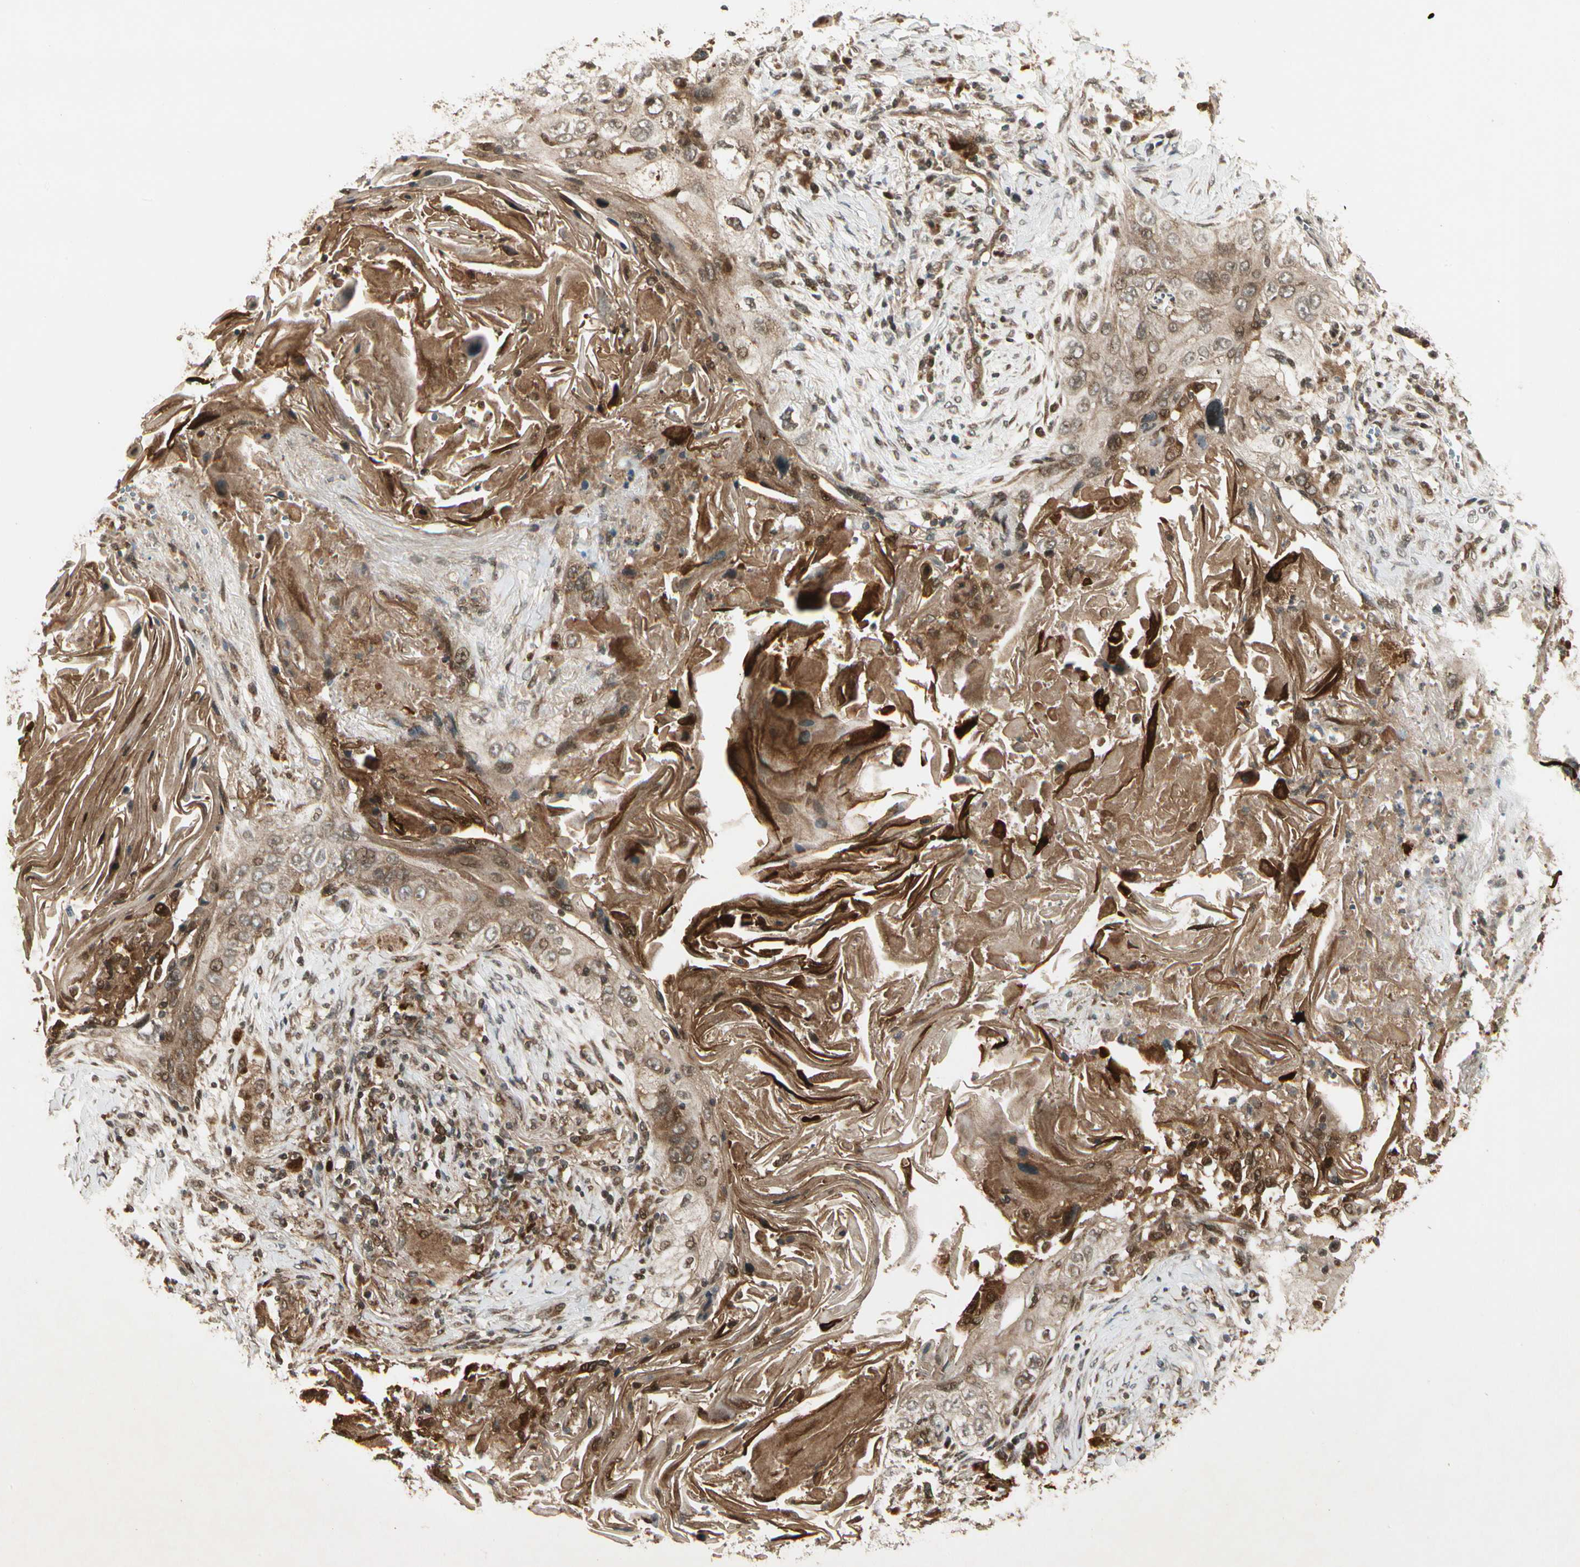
{"staining": {"intensity": "weak", "quantity": ">75%", "location": "cytoplasmic/membranous"}, "tissue": "lung cancer", "cell_type": "Tumor cells", "image_type": "cancer", "snomed": [{"axis": "morphology", "description": "Squamous cell carcinoma, NOS"}, {"axis": "topography", "description": "Lung"}], "caption": "Immunohistochemistry (IHC) micrograph of neoplastic tissue: human squamous cell carcinoma (lung) stained using immunohistochemistry displays low levels of weak protein expression localized specifically in the cytoplasmic/membranous of tumor cells, appearing as a cytoplasmic/membranous brown color.", "gene": "GLUL", "patient": {"sex": "female", "age": 67}}